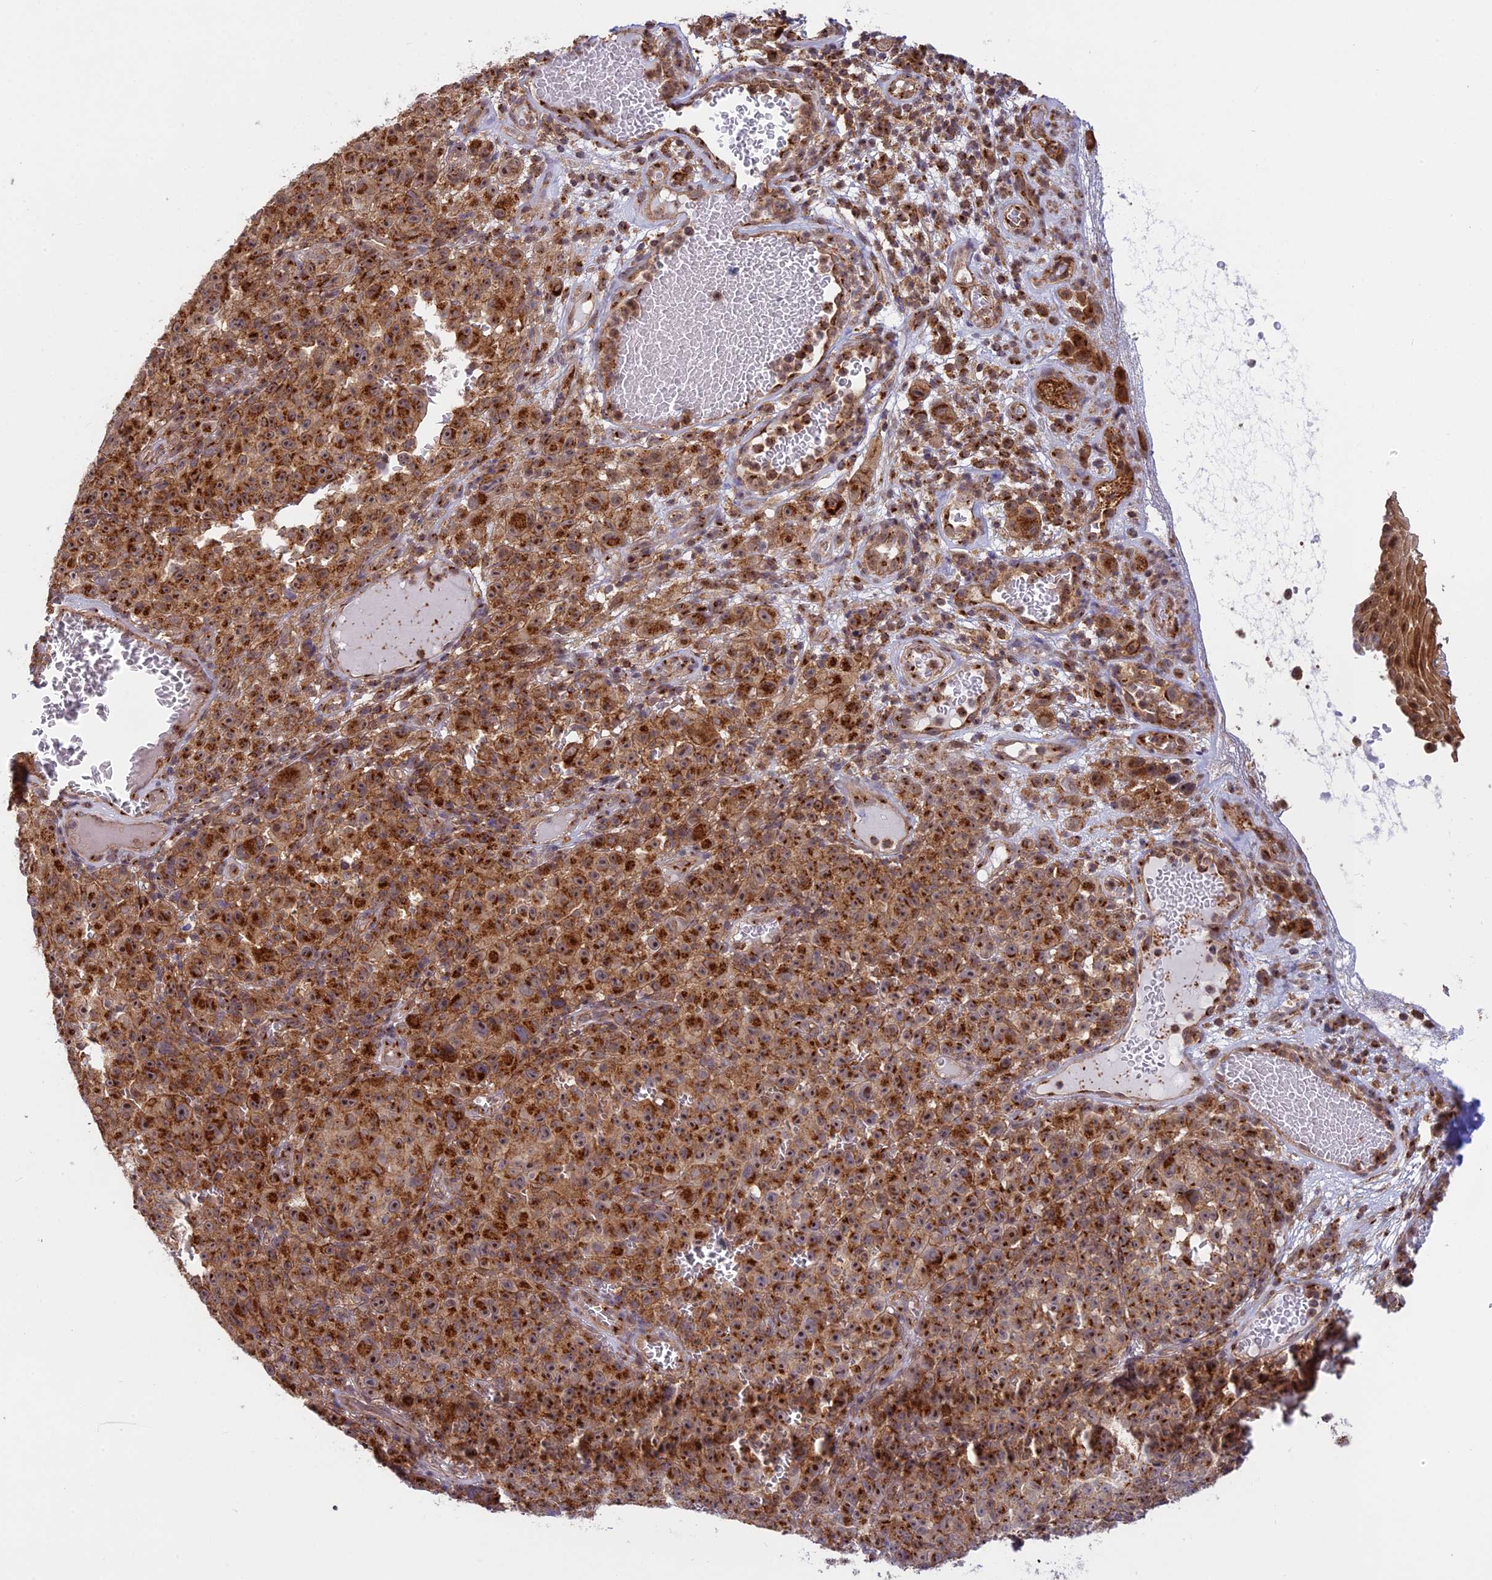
{"staining": {"intensity": "strong", "quantity": ">75%", "location": "cytoplasmic/membranous,nuclear"}, "tissue": "melanoma", "cell_type": "Tumor cells", "image_type": "cancer", "snomed": [{"axis": "morphology", "description": "Malignant melanoma, NOS"}, {"axis": "topography", "description": "Skin"}], "caption": "Tumor cells demonstrate high levels of strong cytoplasmic/membranous and nuclear positivity in approximately >75% of cells in malignant melanoma.", "gene": "CLINT1", "patient": {"sex": "female", "age": 82}}